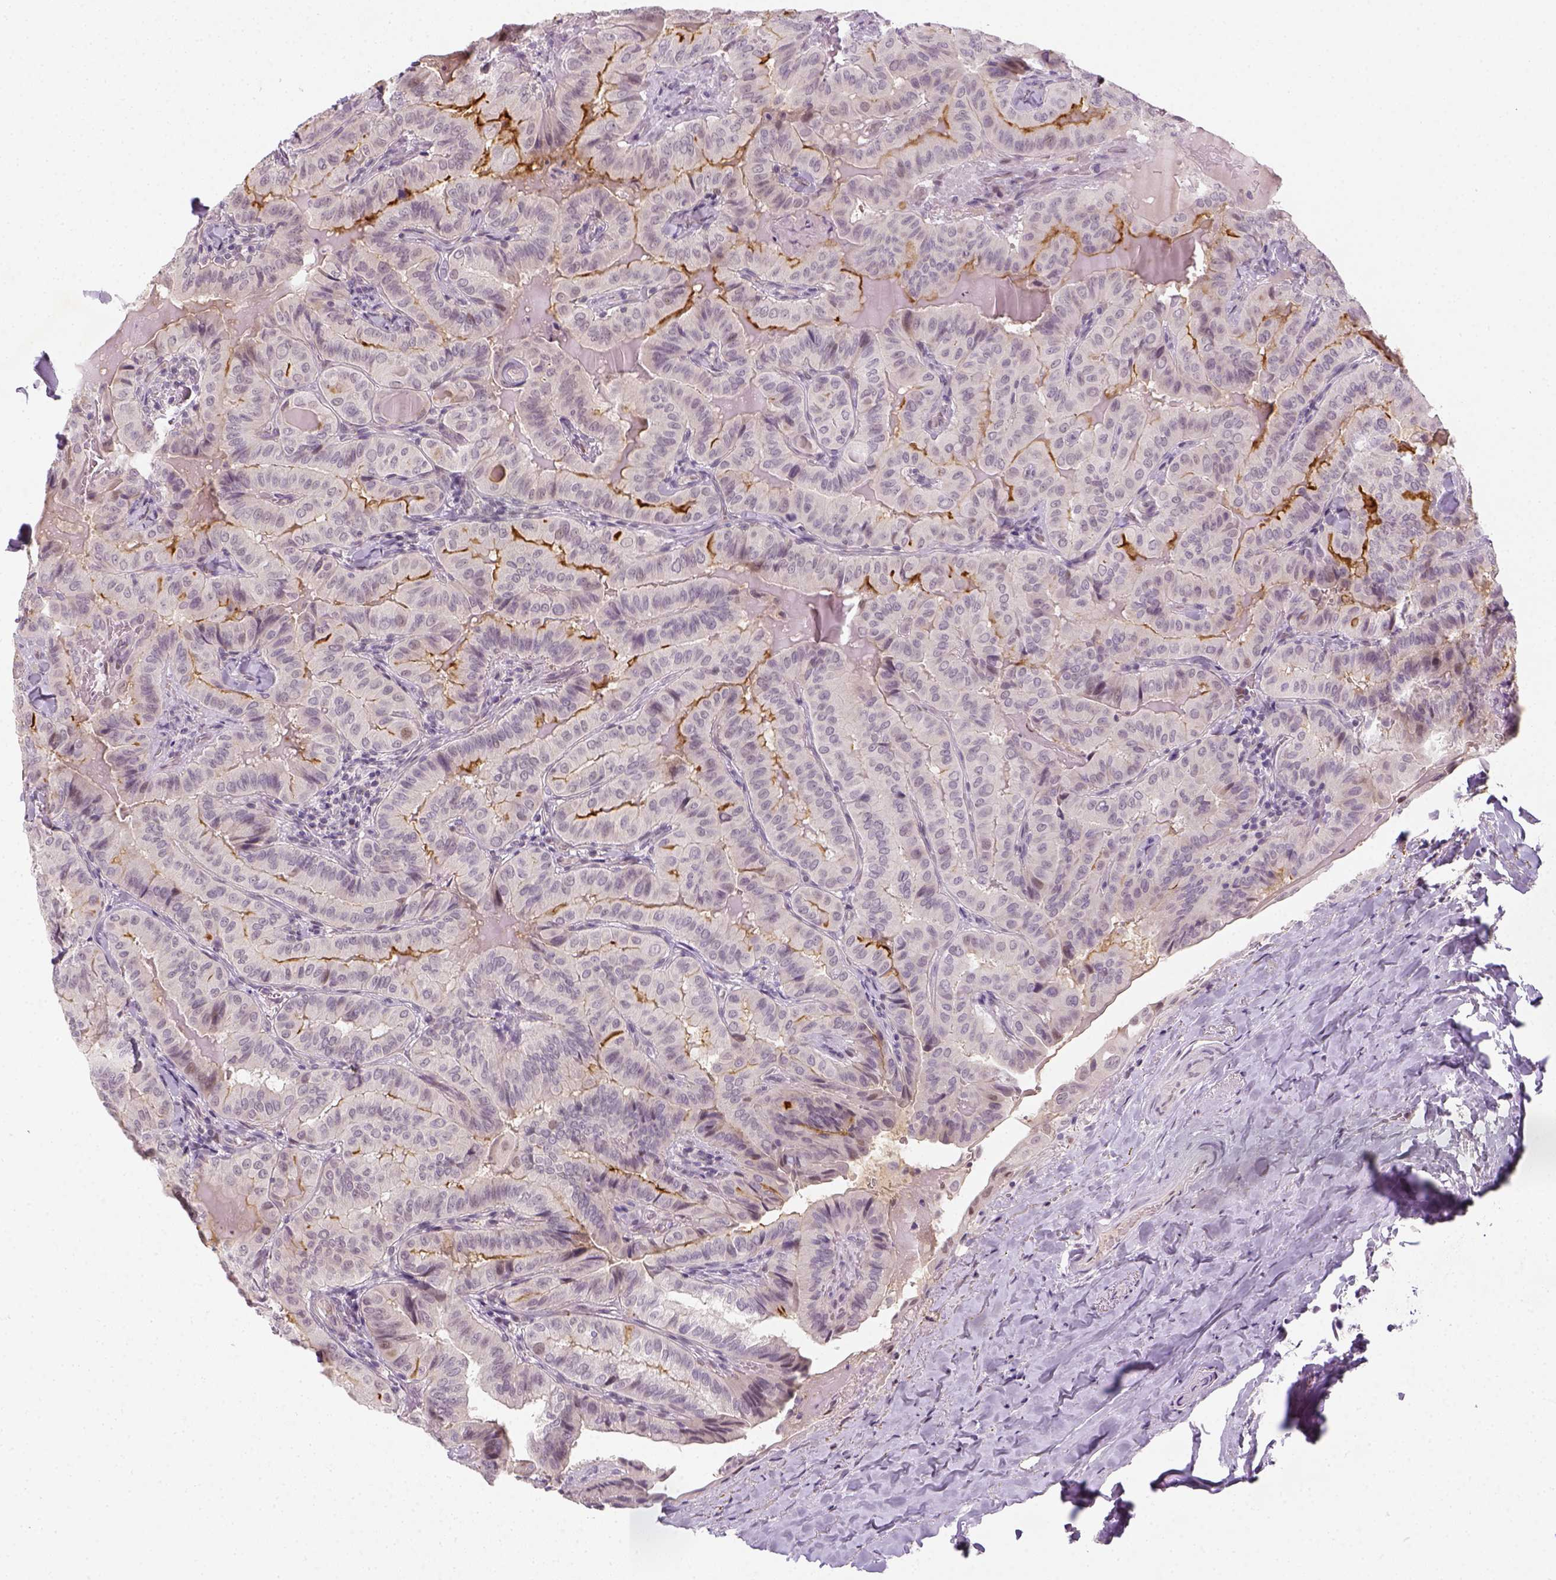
{"staining": {"intensity": "negative", "quantity": "none", "location": "none"}, "tissue": "thyroid cancer", "cell_type": "Tumor cells", "image_type": "cancer", "snomed": [{"axis": "morphology", "description": "Papillary adenocarcinoma, NOS"}, {"axis": "topography", "description": "Thyroid gland"}], "caption": "This image is of thyroid papillary adenocarcinoma stained with immunohistochemistry (IHC) to label a protein in brown with the nuclei are counter-stained blue. There is no positivity in tumor cells.", "gene": "MAGEB3", "patient": {"sex": "female", "age": 68}}